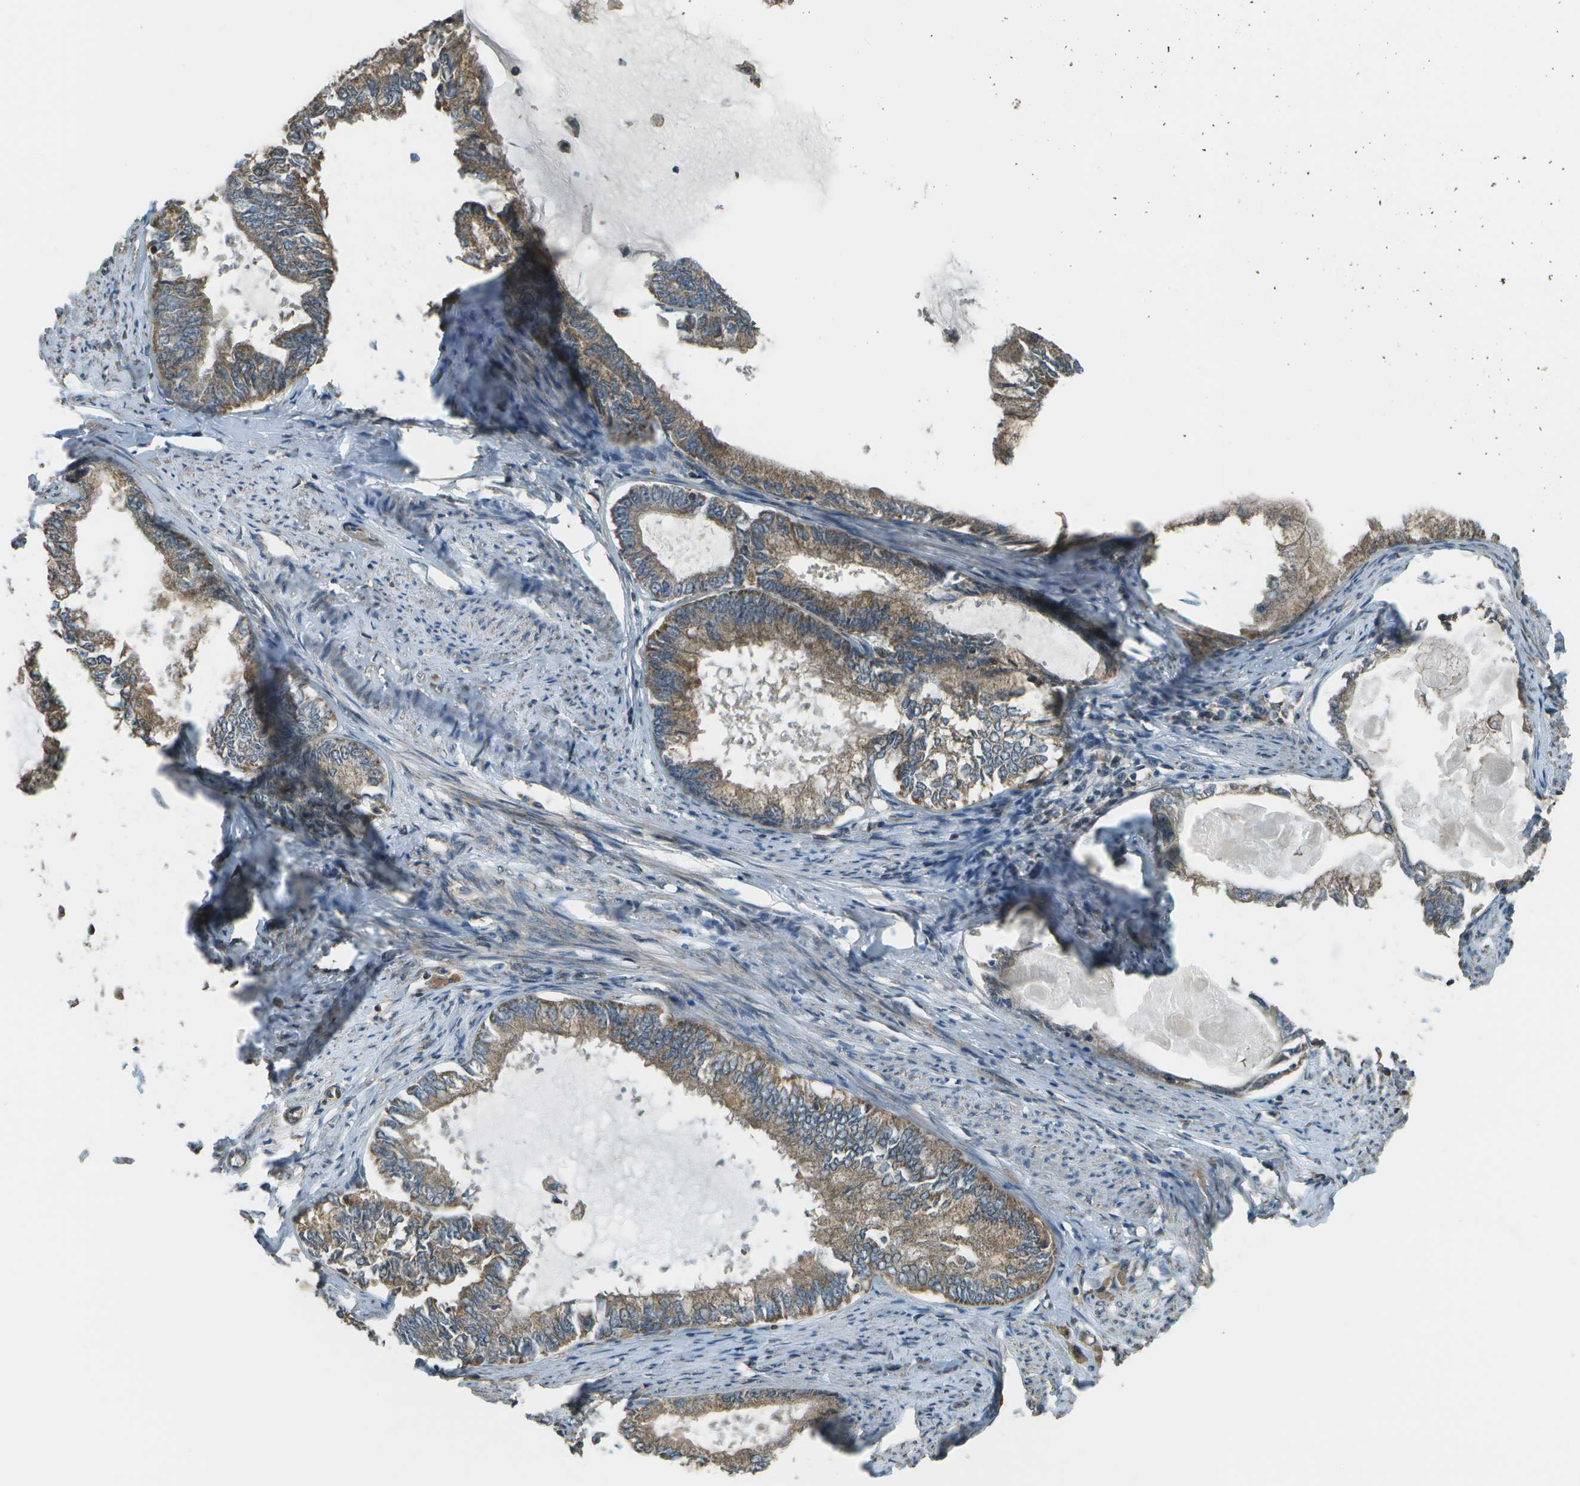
{"staining": {"intensity": "moderate", "quantity": ">75%", "location": "cytoplasmic/membranous"}, "tissue": "endometrial cancer", "cell_type": "Tumor cells", "image_type": "cancer", "snomed": [{"axis": "morphology", "description": "Adenocarcinoma, NOS"}, {"axis": "topography", "description": "Endometrium"}], "caption": "This image reveals IHC staining of endometrial adenocarcinoma, with medium moderate cytoplasmic/membranous expression in approximately >75% of tumor cells.", "gene": "PLPBP", "patient": {"sex": "female", "age": 86}}